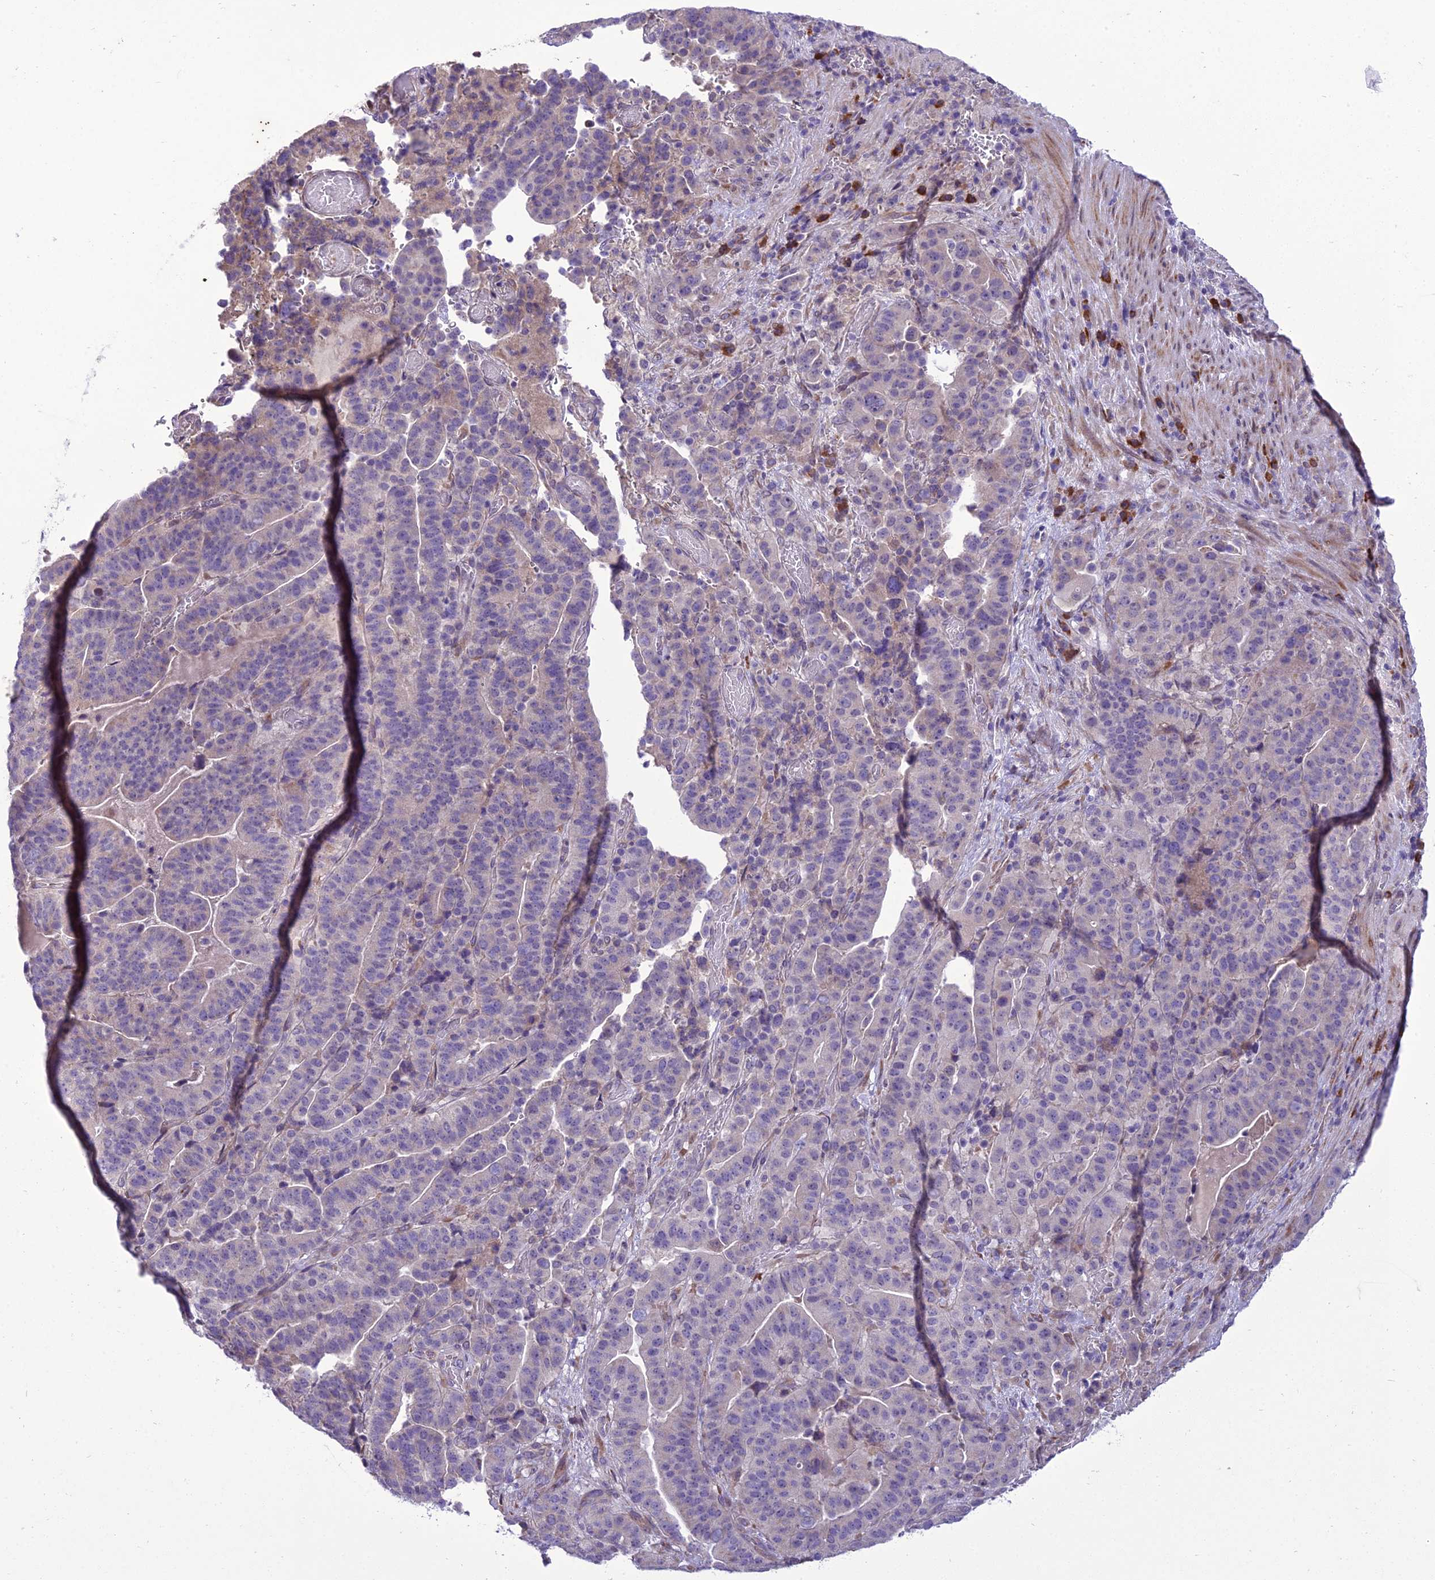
{"staining": {"intensity": "negative", "quantity": "none", "location": "none"}, "tissue": "stomach cancer", "cell_type": "Tumor cells", "image_type": "cancer", "snomed": [{"axis": "morphology", "description": "Adenocarcinoma, NOS"}, {"axis": "topography", "description": "Stomach"}], "caption": "This is a image of immunohistochemistry staining of stomach cancer, which shows no staining in tumor cells.", "gene": "NEURL2", "patient": {"sex": "male", "age": 48}}